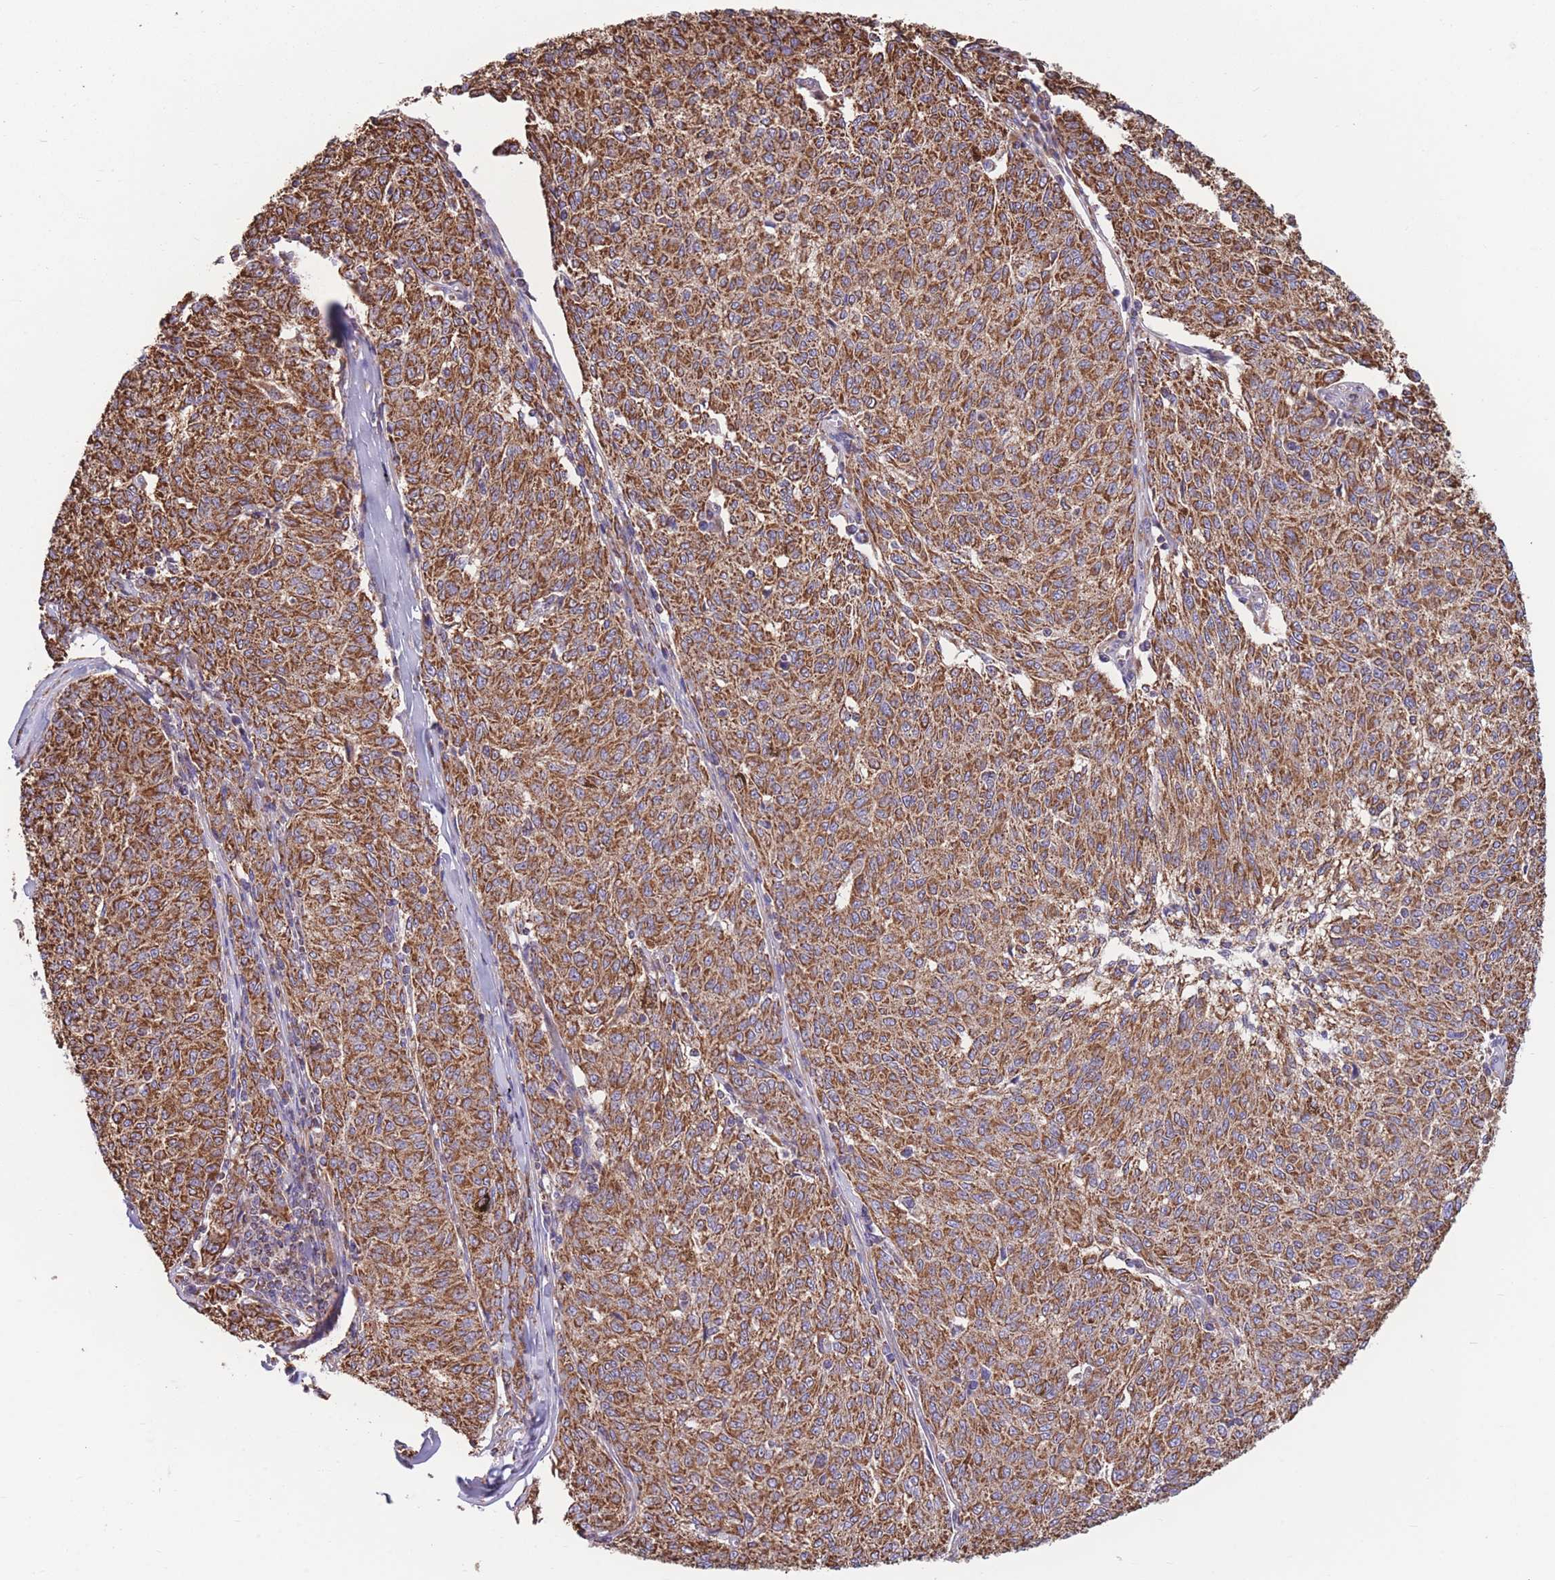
{"staining": {"intensity": "strong", "quantity": ">75%", "location": "cytoplasmic/membranous"}, "tissue": "melanoma", "cell_type": "Tumor cells", "image_type": "cancer", "snomed": [{"axis": "morphology", "description": "Malignant melanoma, NOS"}, {"axis": "topography", "description": "Skin"}], "caption": "Protein positivity by immunohistochemistry exhibits strong cytoplasmic/membranous staining in about >75% of tumor cells in melanoma.", "gene": "FKBP8", "patient": {"sex": "female", "age": 72}}